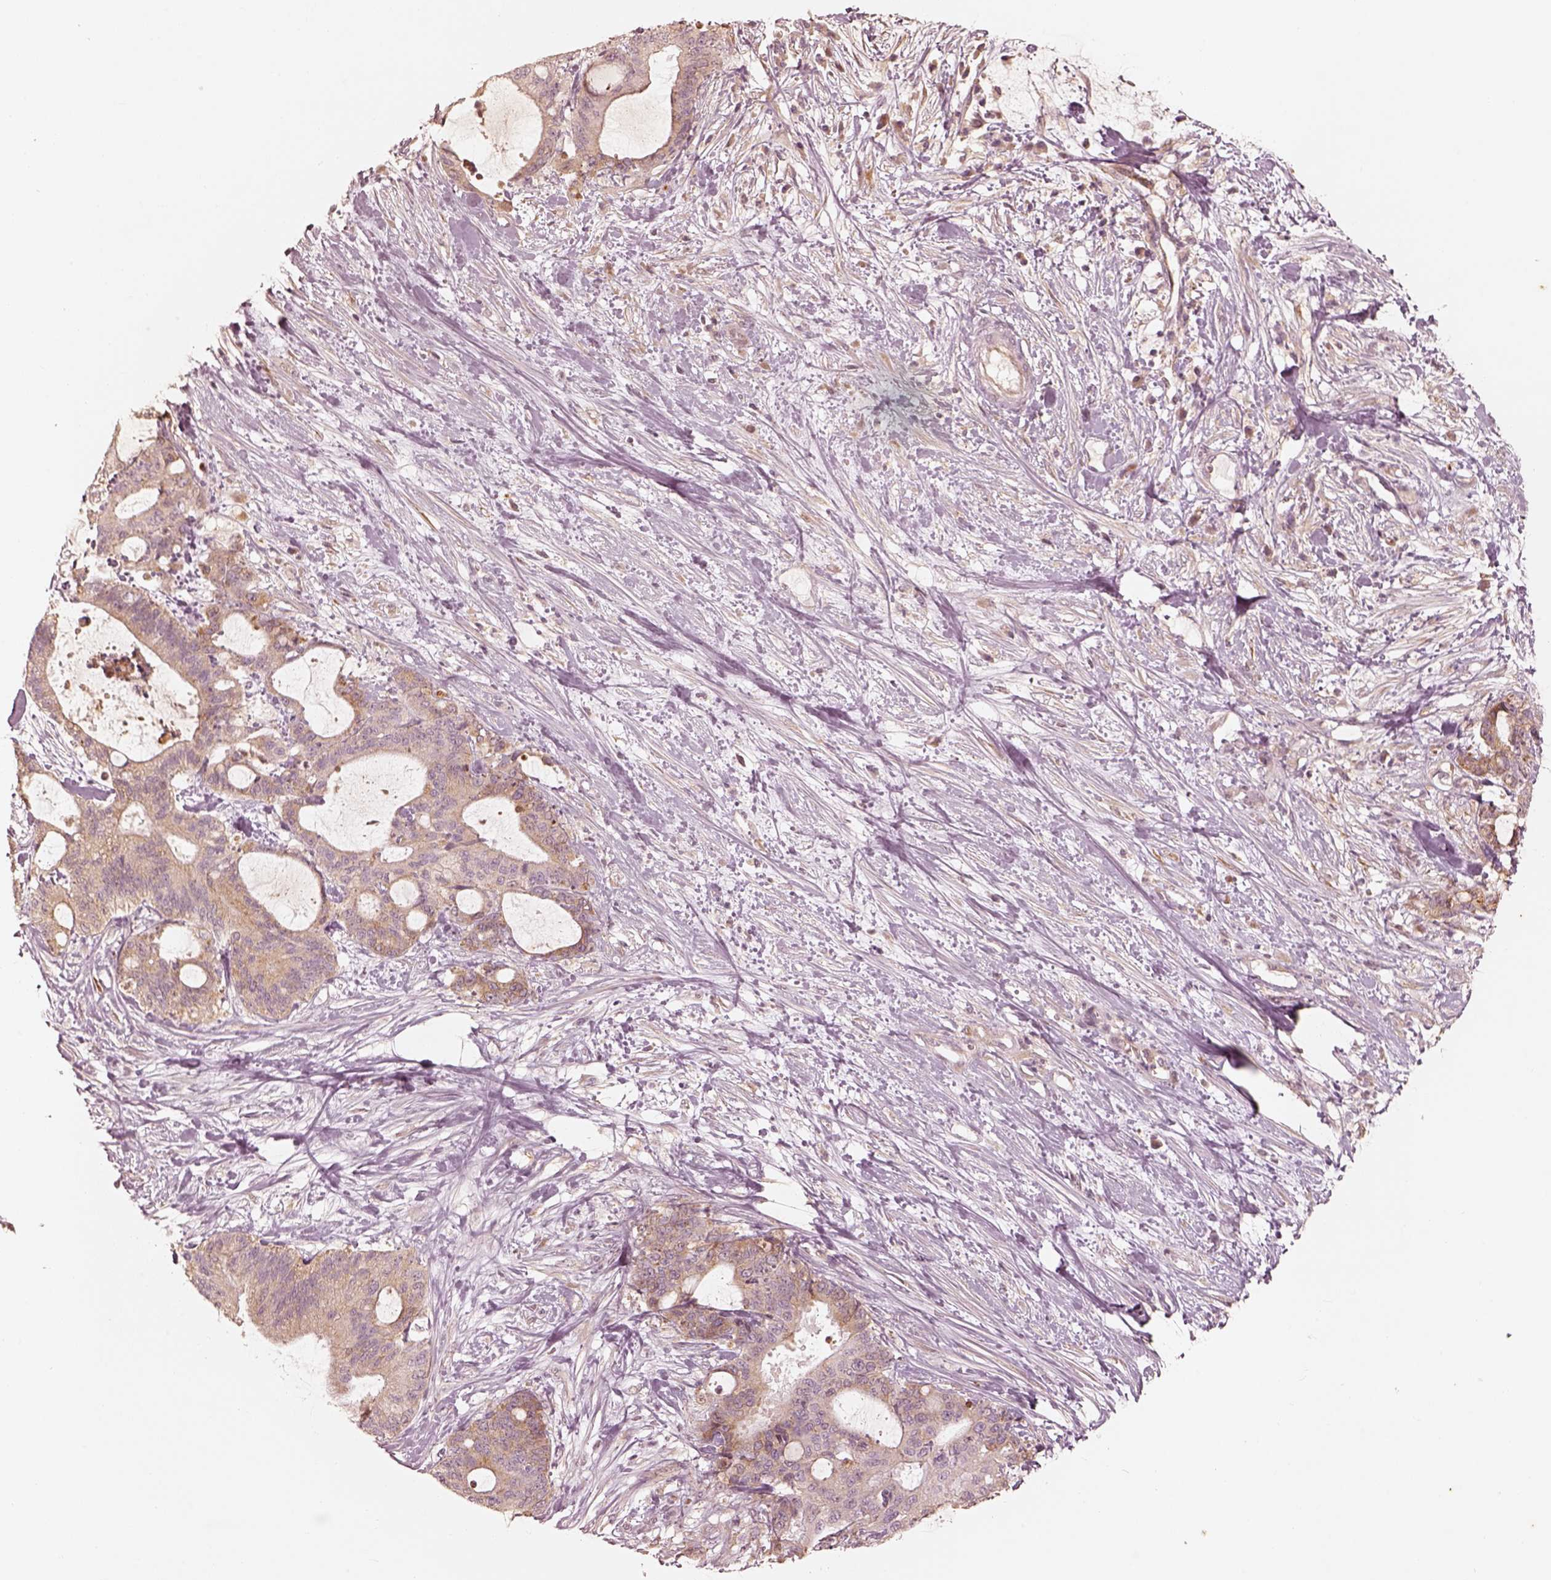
{"staining": {"intensity": "moderate", "quantity": "<25%", "location": "cytoplasmic/membranous"}, "tissue": "liver cancer", "cell_type": "Tumor cells", "image_type": "cancer", "snomed": [{"axis": "morphology", "description": "Cholangiocarcinoma"}, {"axis": "topography", "description": "Liver"}], "caption": "Protein staining of liver cancer (cholangiocarcinoma) tissue demonstrates moderate cytoplasmic/membranous positivity in about <25% of tumor cells. (brown staining indicates protein expression, while blue staining denotes nuclei).", "gene": "WLS", "patient": {"sex": "female", "age": 73}}